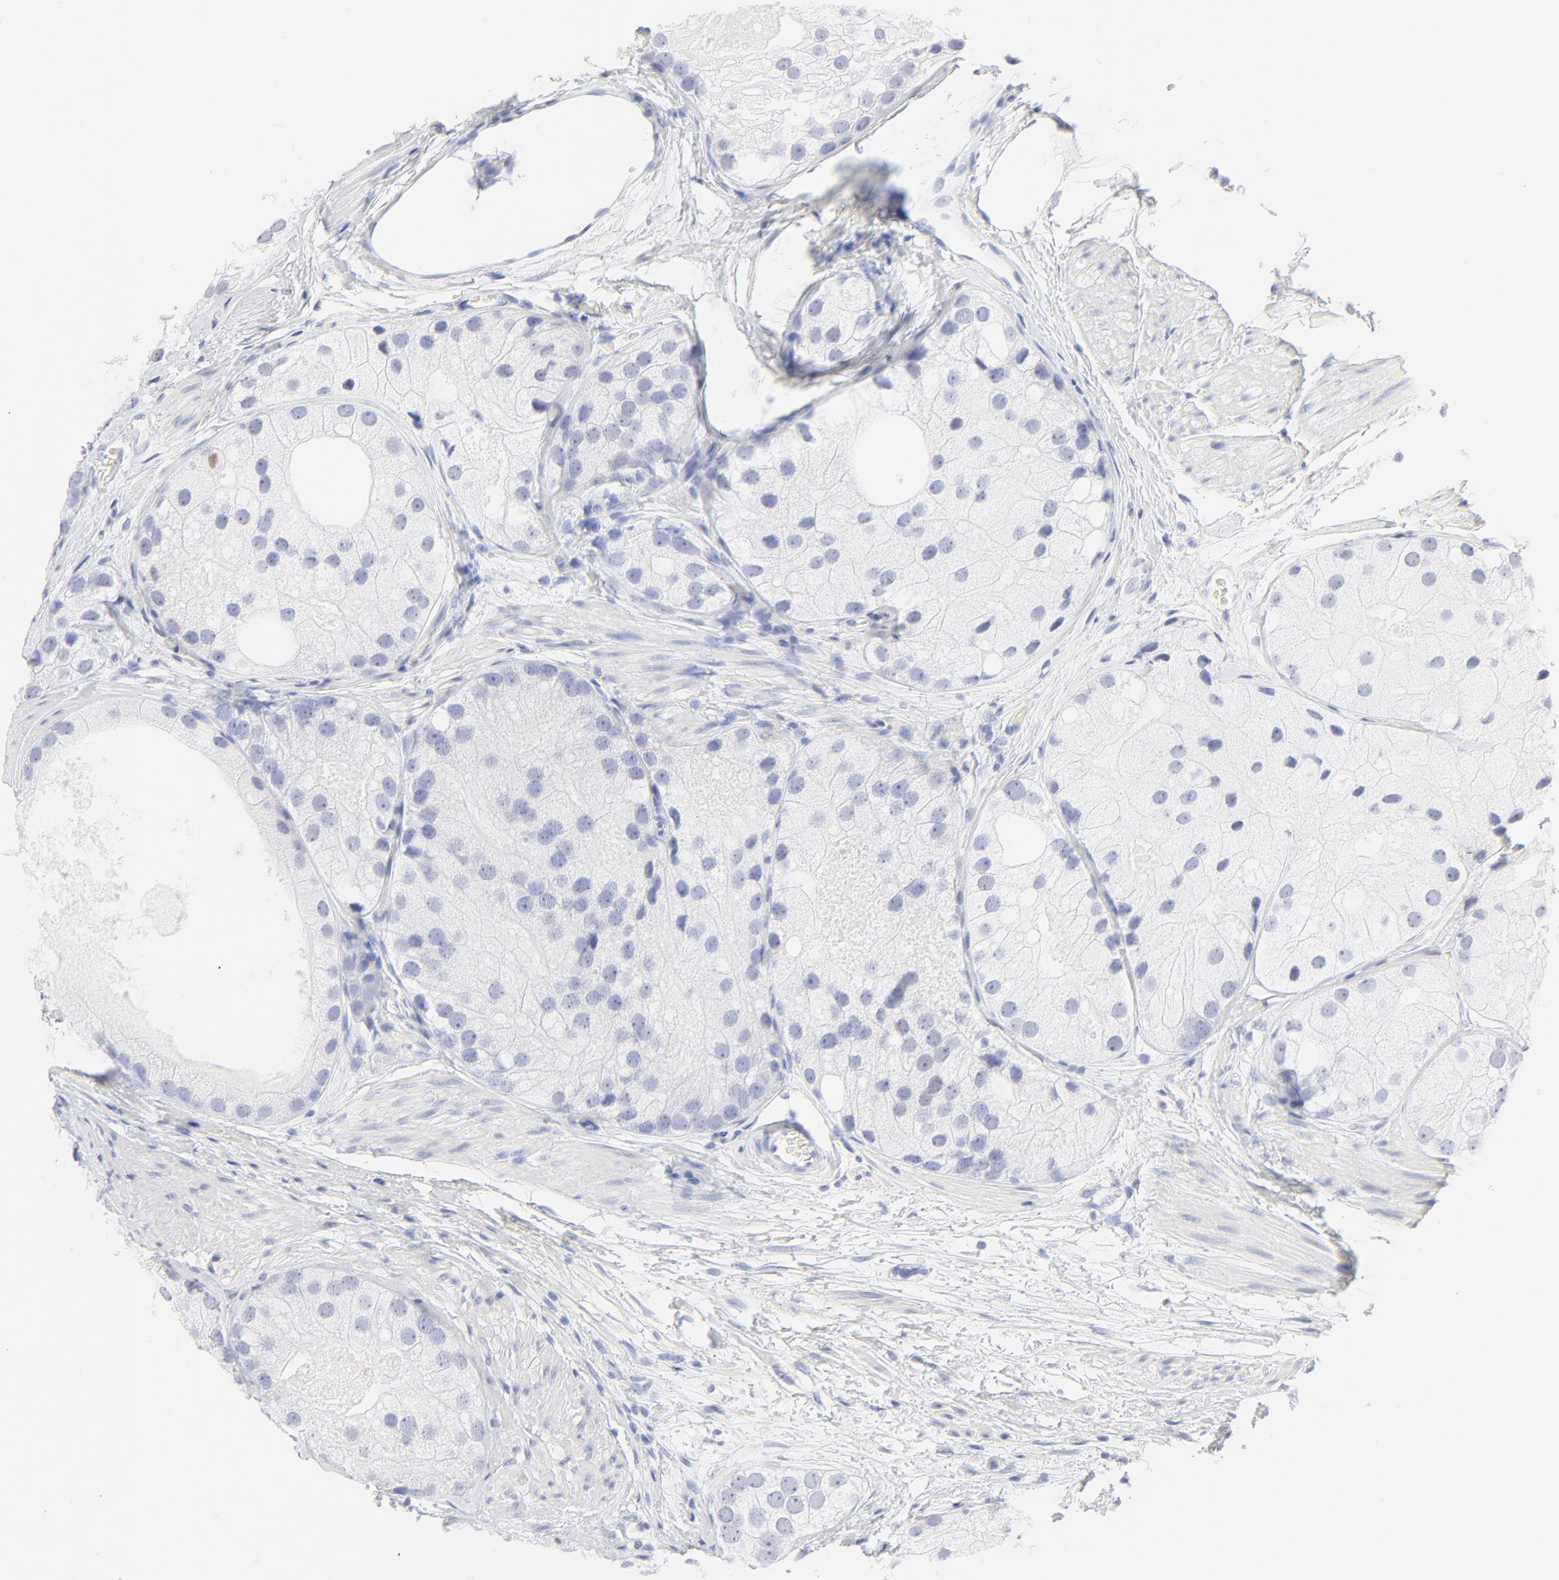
{"staining": {"intensity": "negative", "quantity": "none", "location": "none"}, "tissue": "prostate cancer", "cell_type": "Tumor cells", "image_type": "cancer", "snomed": [{"axis": "morphology", "description": "Adenocarcinoma, Low grade"}, {"axis": "topography", "description": "Prostate"}], "caption": "There is no significant staining in tumor cells of low-grade adenocarcinoma (prostate).", "gene": "ELF3", "patient": {"sex": "male", "age": 69}}